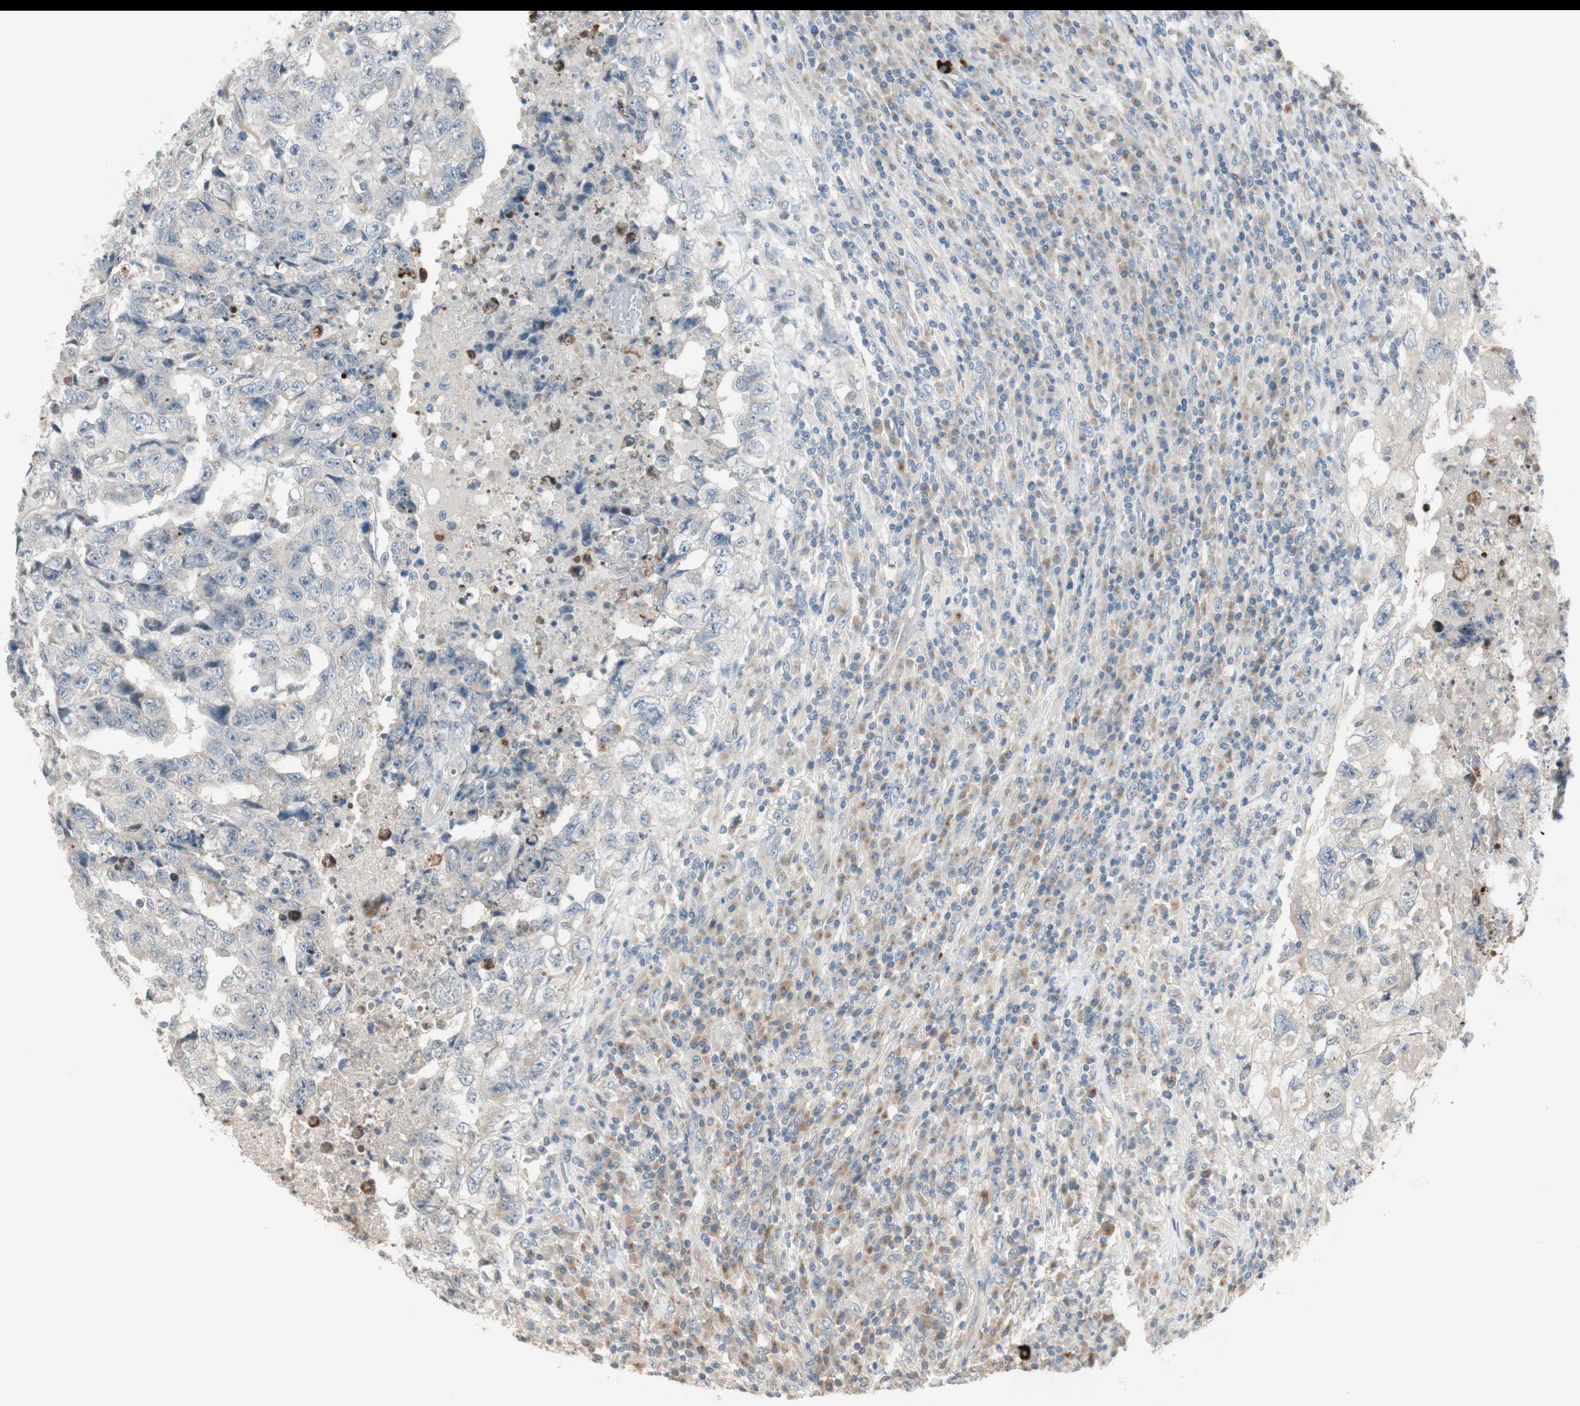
{"staining": {"intensity": "negative", "quantity": "none", "location": "none"}, "tissue": "testis cancer", "cell_type": "Tumor cells", "image_type": "cancer", "snomed": [{"axis": "morphology", "description": "Necrosis, NOS"}, {"axis": "morphology", "description": "Carcinoma, Embryonal, NOS"}, {"axis": "topography", "description": "Testis"}], "caption": "A photomicrograph of embryonal carcinoma (testis) stained for a protein exhibits no brown staining in tumor cells.", "gene": "CGRRF1", "patient": {"sex": "male", "age": 19}}